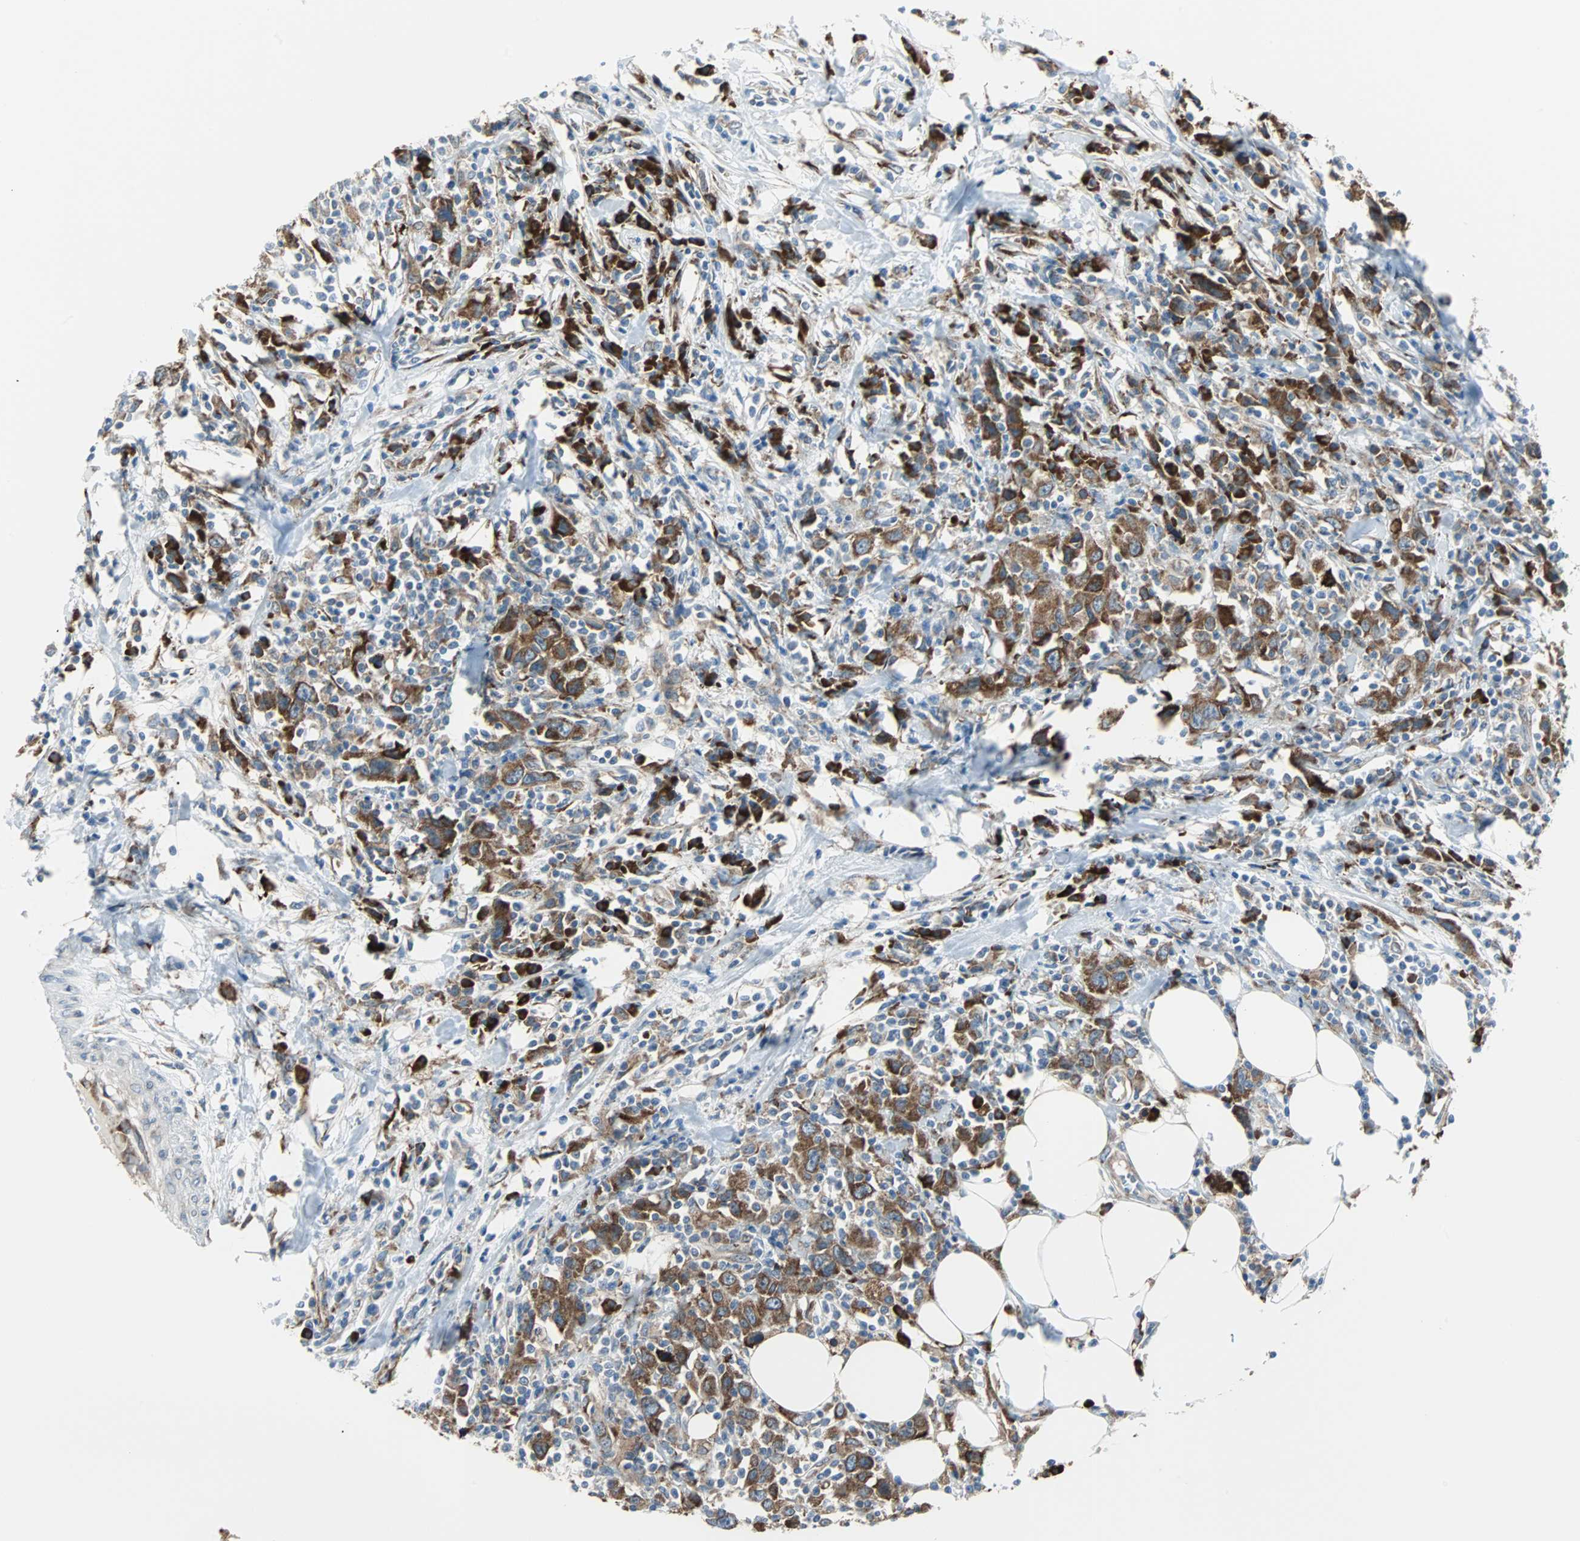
{"staining": {"intensity": "strong", "quantity": ">75%", "location": "cytoplasmic/membranous"}, "tissue": "urothelial cancer", "cell_type": "Tumor cells", "image_type": "cancer", "snomed": [{"axis": "morphology", "description": "Urothelial carcinoma, High grade"}, {"axis": "topography", "description": "Urinary bladder"}], "caption": "IHC histopathology image of neoplastic tissue: urothelial carcinoma (high-grade) stained using immunohistochemistry (IHC) demonstrates high levels of strong protein expression localized specifically in the cytoplasmic/membranous of tumor cells, appearing as a cytoplasmic/membranous brown color.", "gene": "PDIA4", "patient": {"sex": "male", "age": 61}}